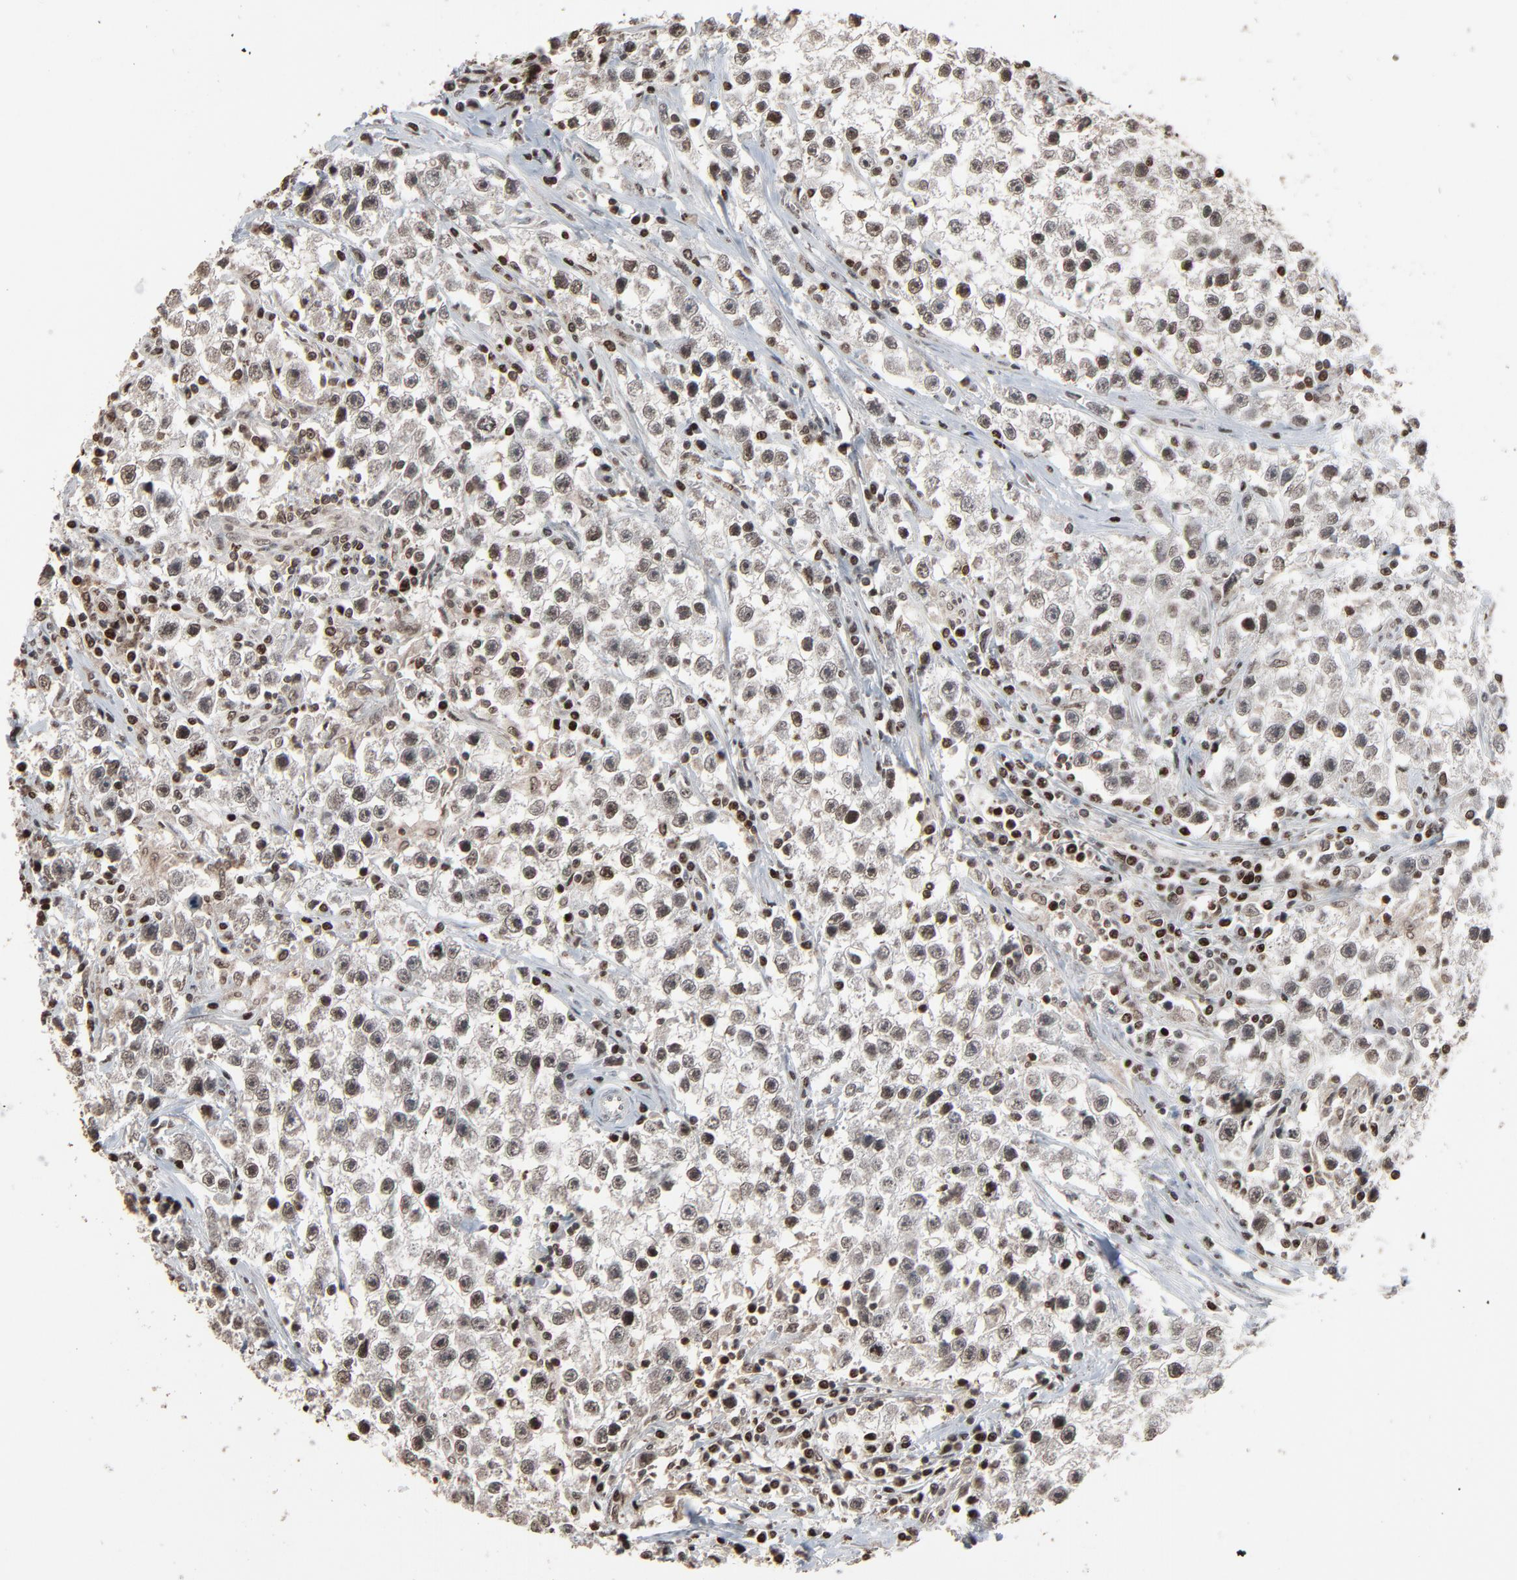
{"staining": {"intensity": "weak", "quantity": ">75%", "location": "nuclear"}, "tissue": "testis cancer", "cell_type": "Tumor cells", "image_type": "cancer", "snomed": [{"axis": "morphology", "description": "Seminoma, NOS"}, {"axis": "topography", "description": "Testis"}], "caption": "Human testis cancer stained with a brown dye shows weak nuclear positive expression in approximately >75% of tumor cells.", "gene": "RPS6KA3", "patient": {"sex": "male", "age": 35}}